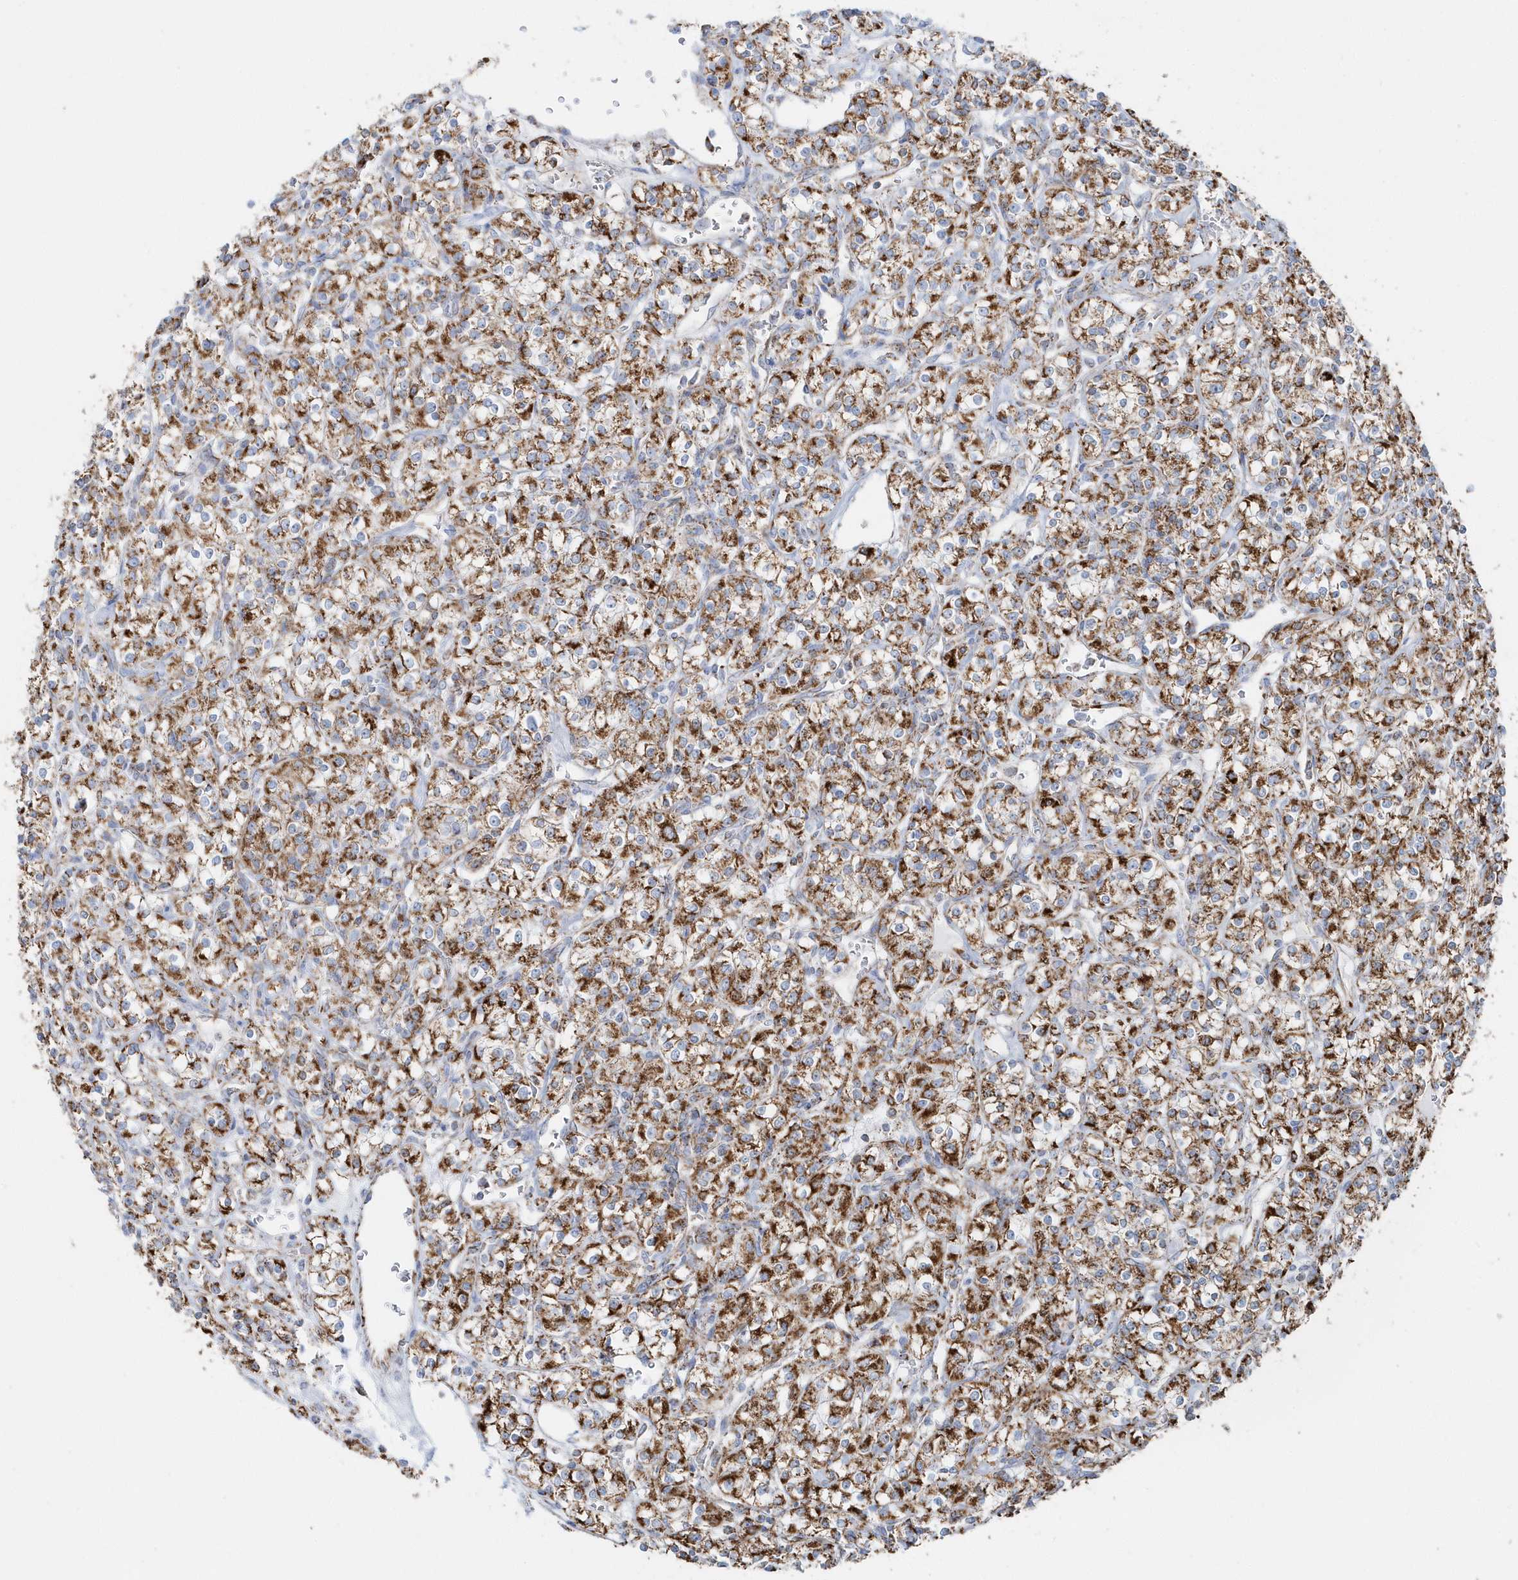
{"staining": {"intensity": "moderate", "quantity": ">75%", "location": "cytoplasmic/membranous"}, "tissue": "renal cancer", "cell_type": "Tumor cells", "image_type": "cancer", "snomed": [{"axis": "morphology", "description": "Adenocarcinoma, NOS"}, {"axis": "topography", "description": "Kidney"}], "caption": "Renal adenocarcinoma was stained to show a protein in brown. There is medium levels of moderate cytoplasmic/membranous positivity in about >75% of tumor cells.", "gene": "TMCO6", "patient": {"sex": "male", "age": 77}}